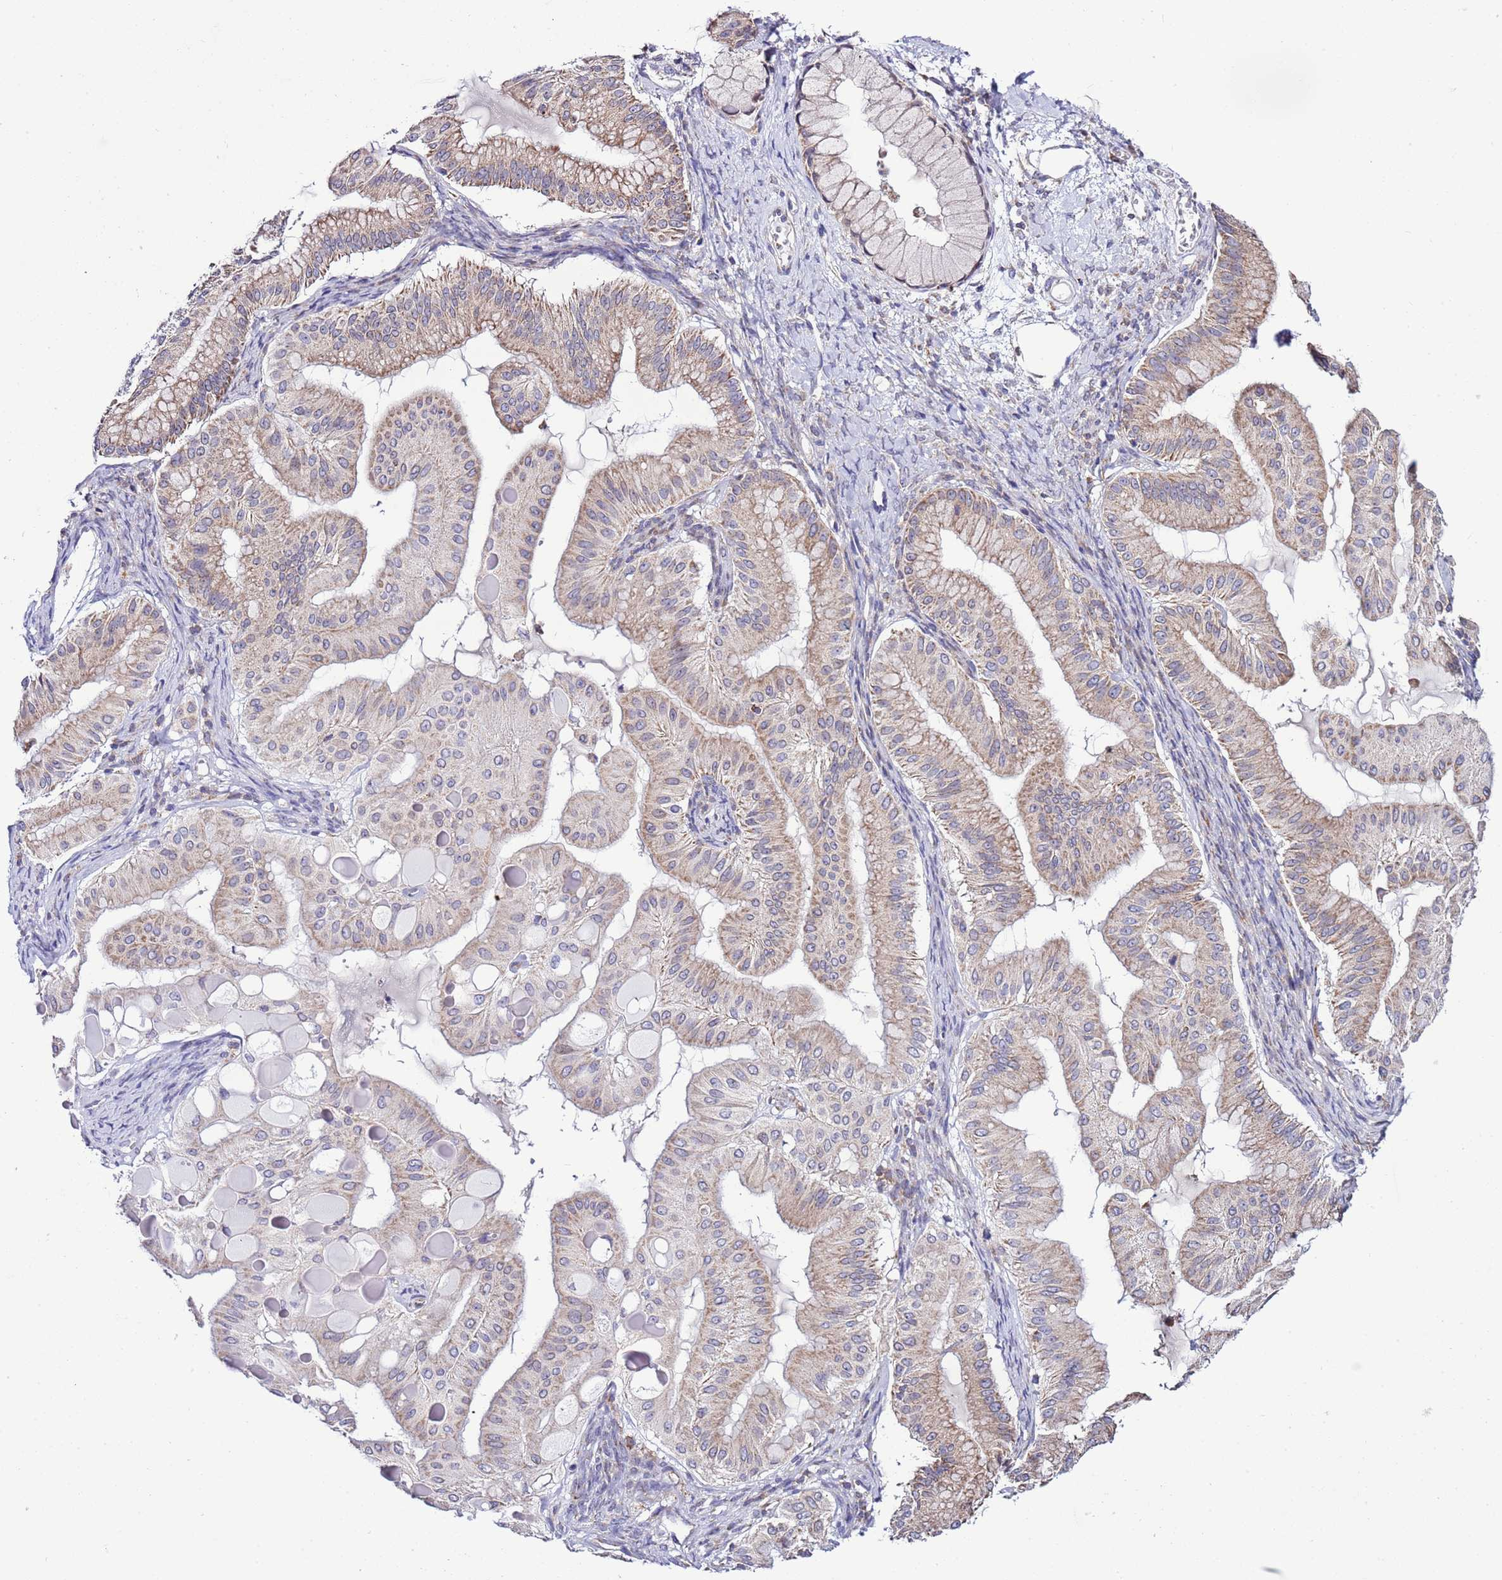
{"staining": {"intensity": "moderate", "quantity": "<25%", "location": "cytoplasmic/membranous"}, "tissue": "ovarian cancer", "cell_type": "Tumor cells", "image_type": "cancer", "snomed": [{"axis": "morphology", "description": "Cystadenocarcinoma, mucinous, NOS"}, {"axis": "topography", "description": "Ovary"}], "caption": "Immunohistochemistry (IHC) histopathology image of ovarian cancer (mucinous cystadenocarcinoma) stained for a protein (brown), which exhibits low levels of moderate cytoplasmic/membranous staining in about <25% of tumor cells.", "gene": "AHI1", "patient": {"sex": "female", "age": 61}}